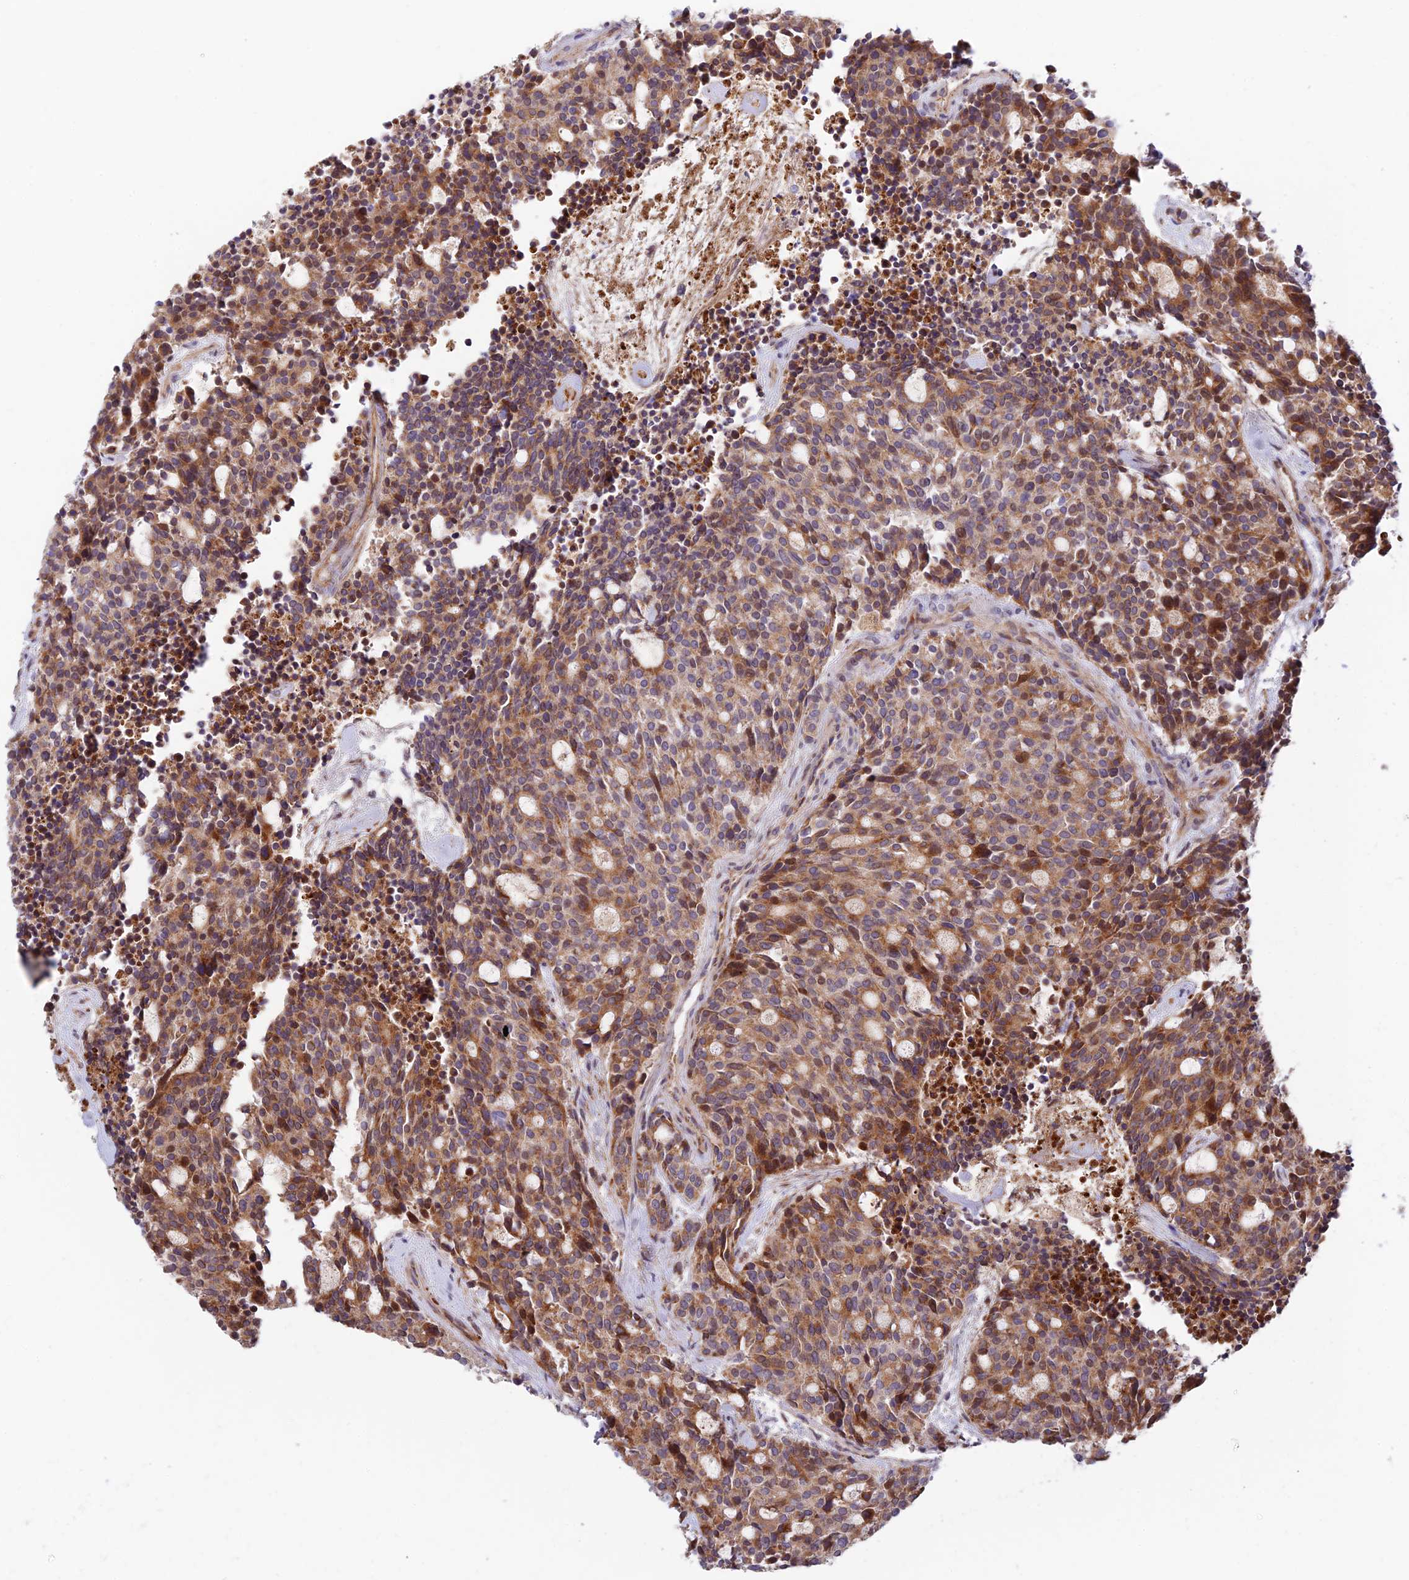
{"staining": {"intensity": "moderate", "quantity": ">75%", "location": "cytoplasmic/membranous"}, "tissue": "carcinoid", "cell_type": "Tumor cells", "image_type": "cancer", "snomed": [{"axis": "morphology", "description": "Carcinoid, malignant, NOS"}, {"axis": "topography", "description": "Pancreas"}], "caption": "Protein analysis of malignant carcinoid tissue demonstrates moderate cytoplasmic/membranous positivity in about >75% of tumor cells.", "gene": "FUOM", "patient": {"sex": "female", "age": 54}}